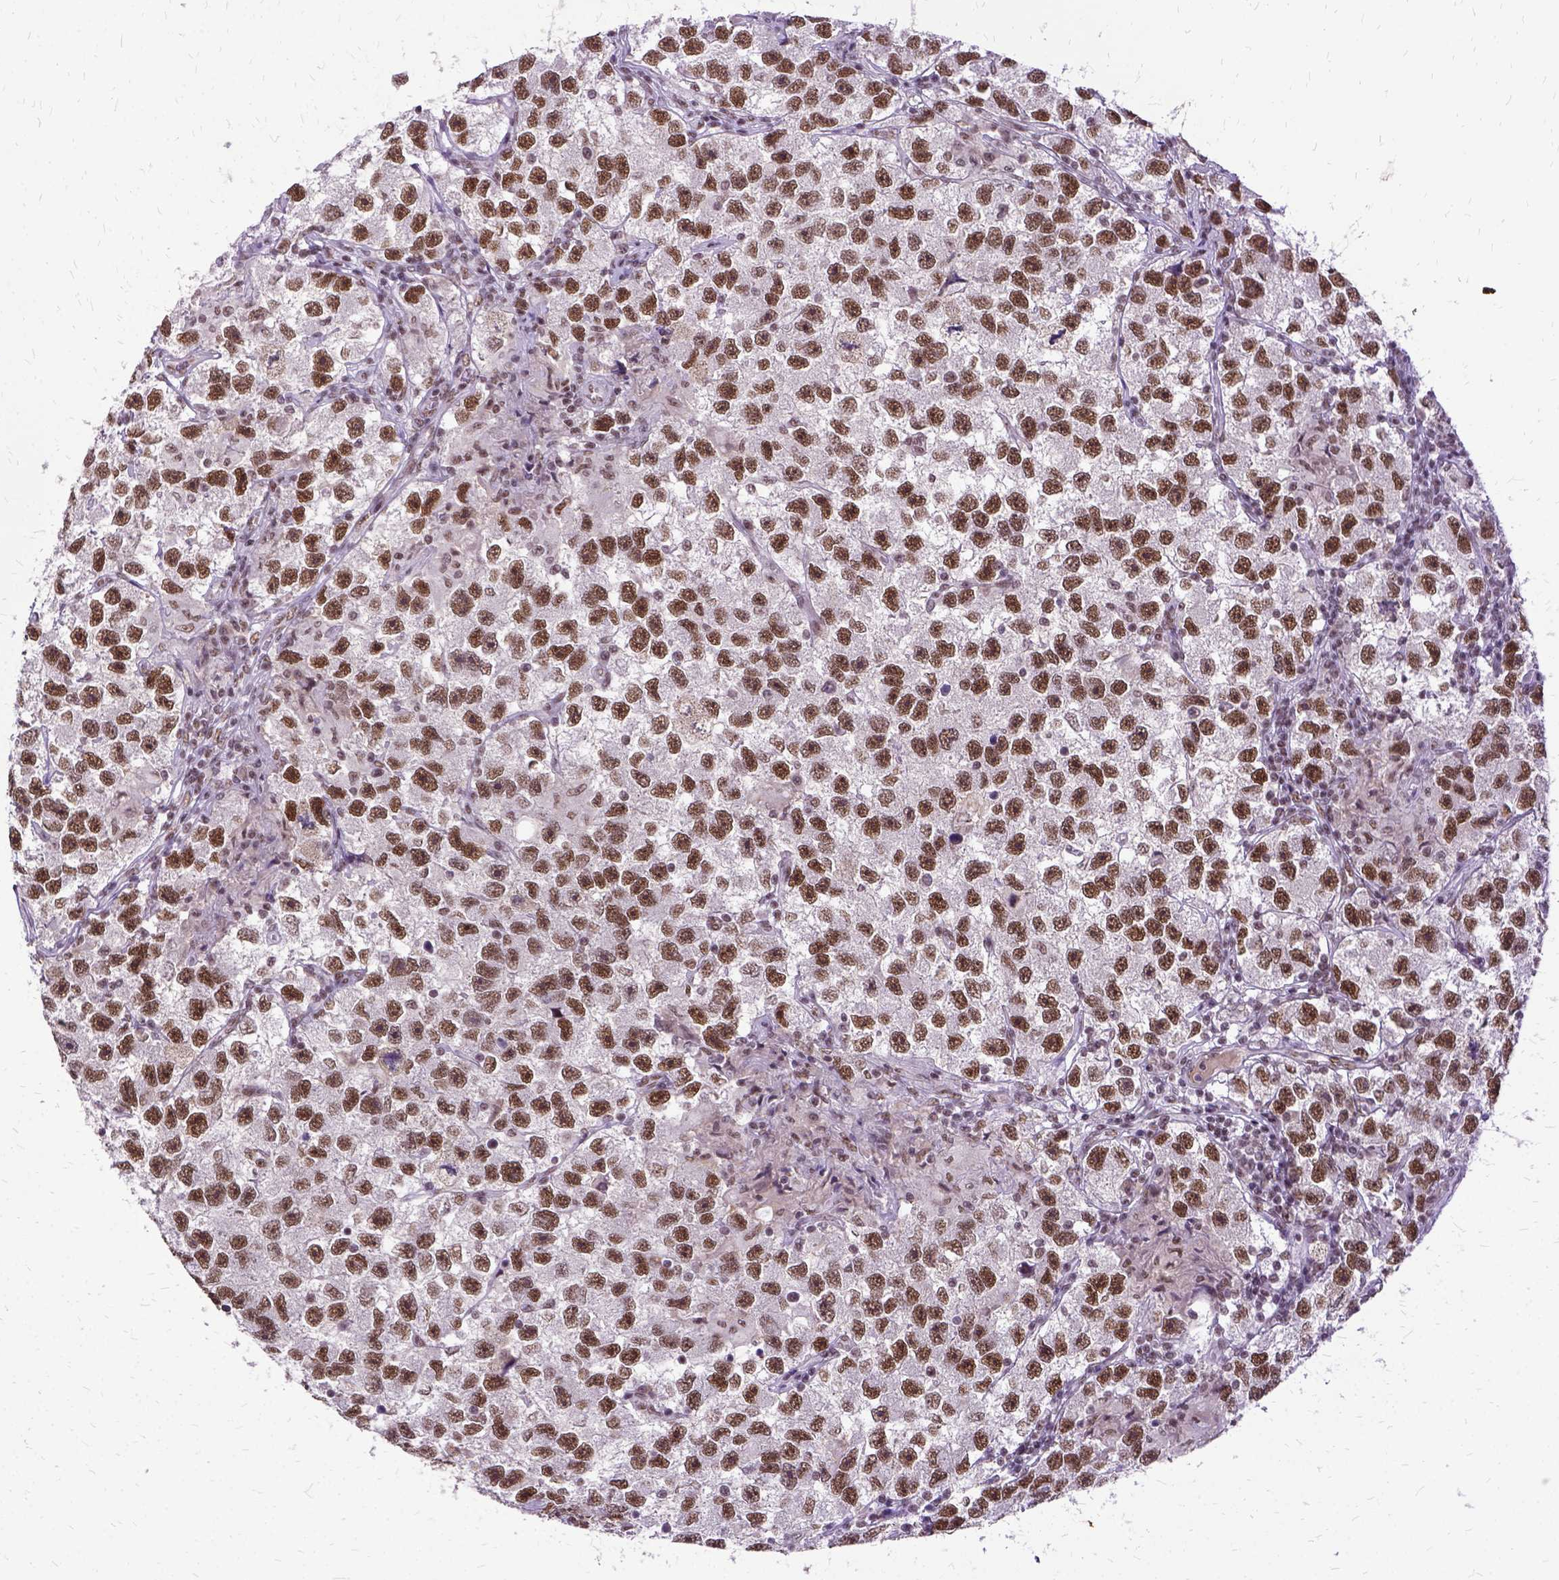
{"staining": {"intensity": "moderate", "quantity": ">75%", "location": "nuclear"}, "tissue": "testis cancer", "cell_type": "Tumor cells", "image_type": "cancer", "snomed": [{"axis": "morphology", "description": "Seminoma, NOS"}, {"axis": "topography", "description": "Testis"}], "caption": "Human testis cancer (seminoma) stained for a protein (brown) demonstrates moderate nuclear positive expression in about >75% of tumor cells.", "gene": "SETD1A", "patient": {"sex": "male", "age": 26}}